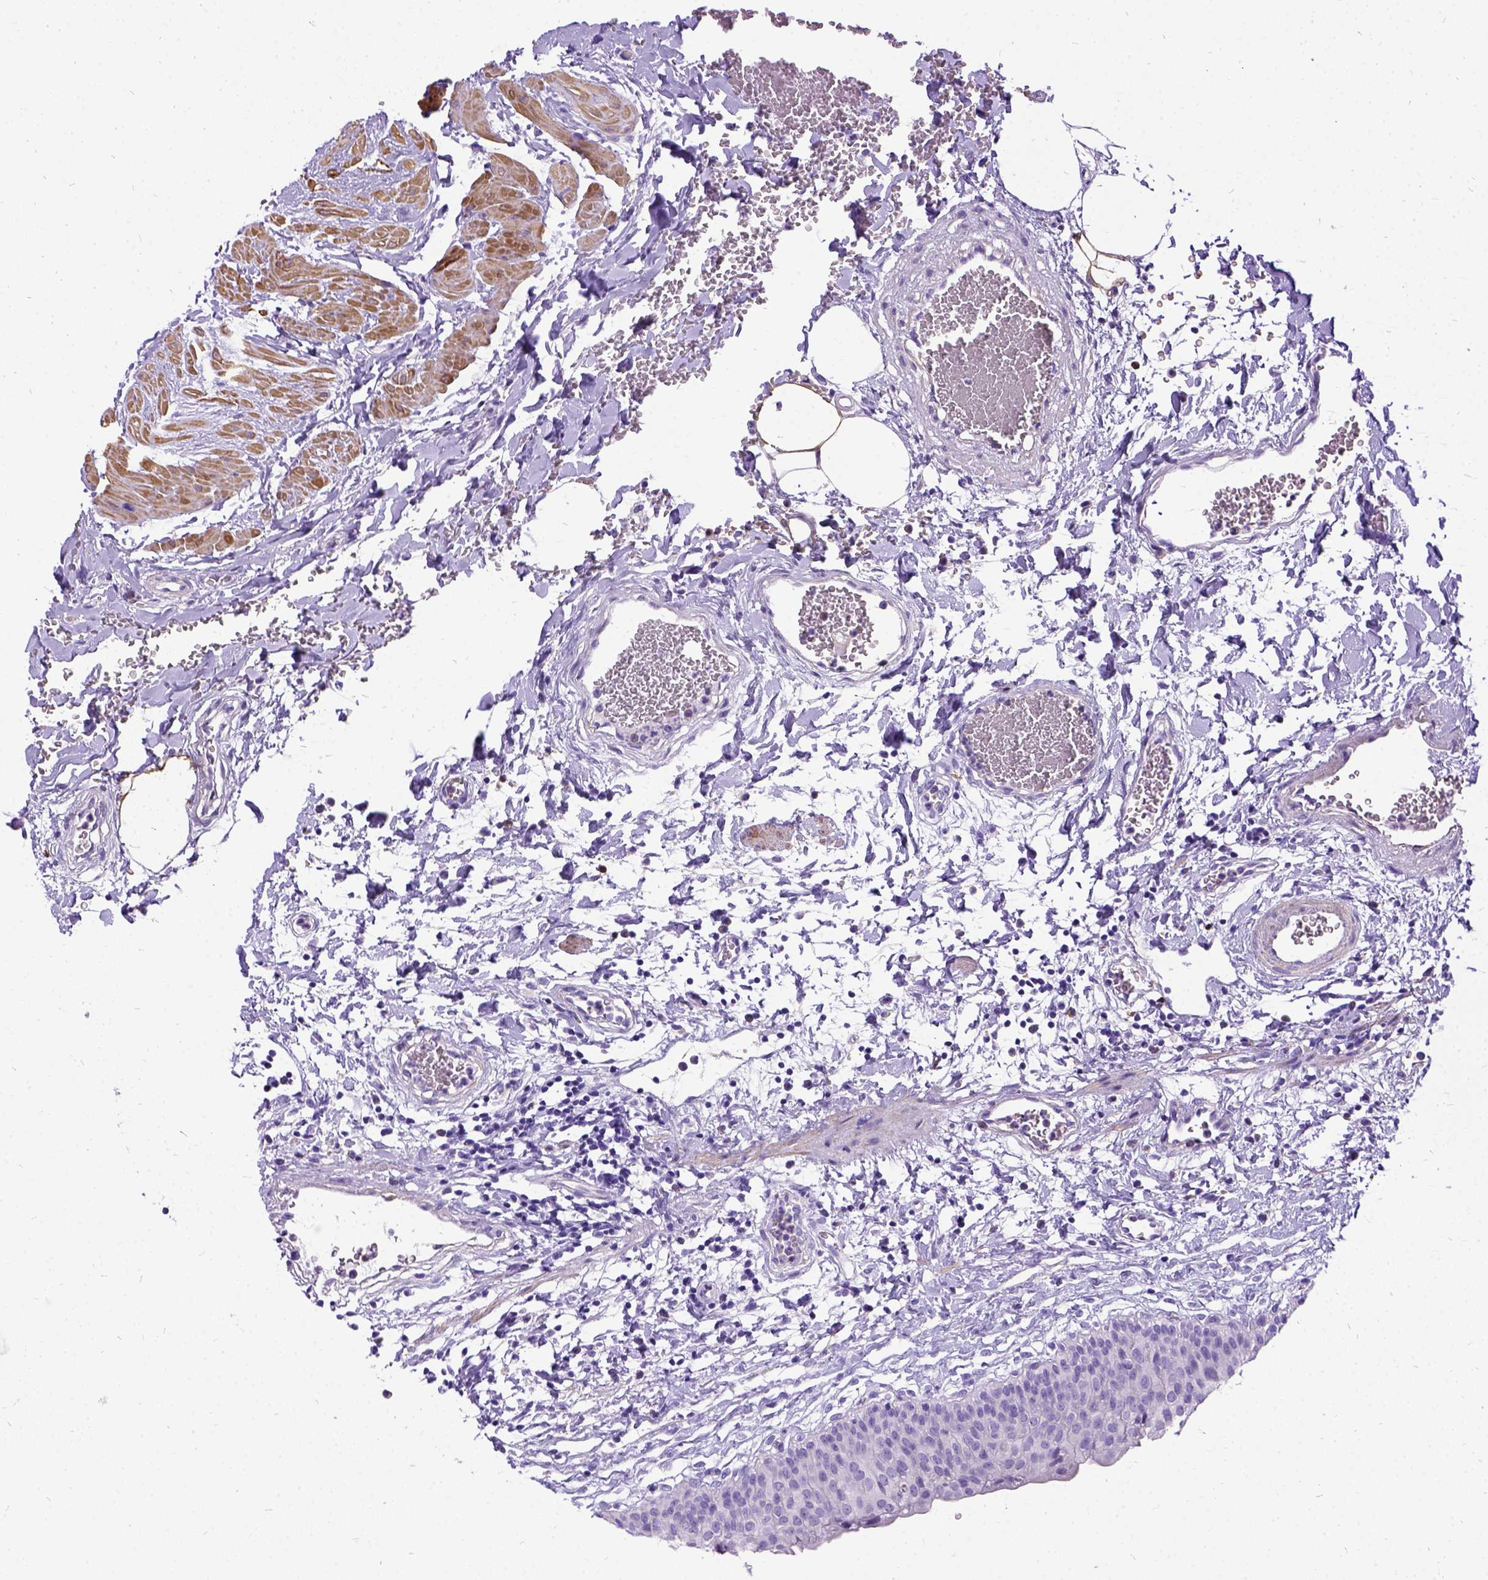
{"staining": {"intensity": "negative", "quantity": "none", "location": "none"}, "tissue": "urinary bladder", "cell_type": "Urothelial cells", "image_type": "normal", "snomed": [{"axis": "morphology", "description": "Normal tissue, NOS"}, {"axis": "topography", "description": "Urinary bladder"}], "caption": "IHC image of unremarkable urinary bladder: urinary bladder stained with DAB displays no significant protein staining in urothelial cells. The staining was performed using DAB to visualize the protein expression in brown, while the nuclei were stained in blue with hematoxylin (Magnification: 20x).", "gene": "ENSG00000254979", "patient": {"sex": "male", "age": 55}}